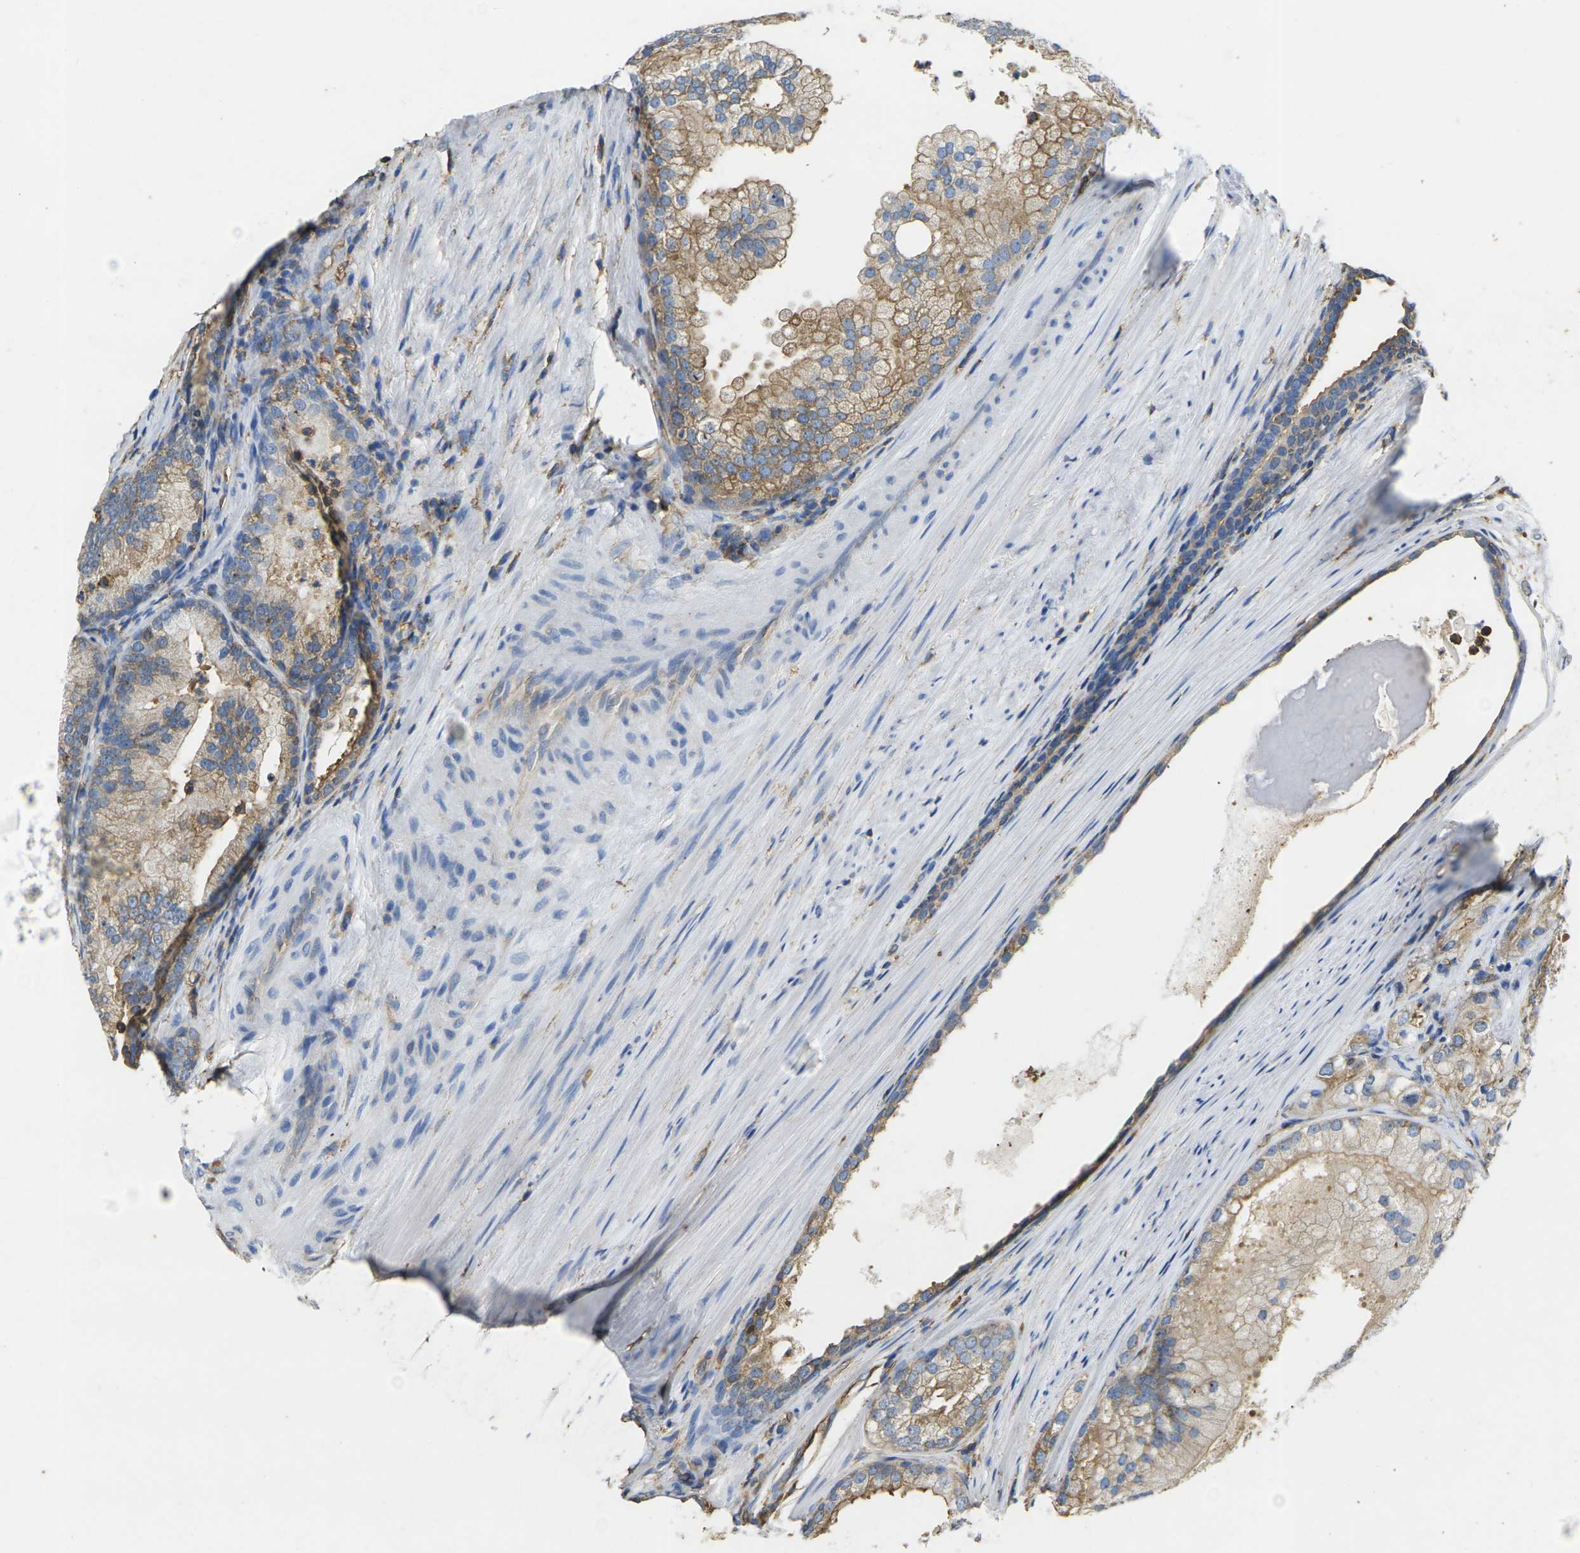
{"staining": {"intensity": "moderate", "quantity": "25%-75%", "location": "cytoplasmic/membranous"}, "tissue": "prostate cancer", "cell_type": "Tumor cells", "image_type": "cancer", "snomed": [{"axis": "morphology", "description": "Adenocarcinoma, Low grade"}, {"axis": "topography", "description": "Prostate"}], "caption": "Immunohistochemical staining of prostate cancer demonstrates moderate cytoplasmic/membranous protein staining in about 25%-75% of tumor cells.", "gene": "FAM110D", "patient": {"sex": "male", "age": 69}}